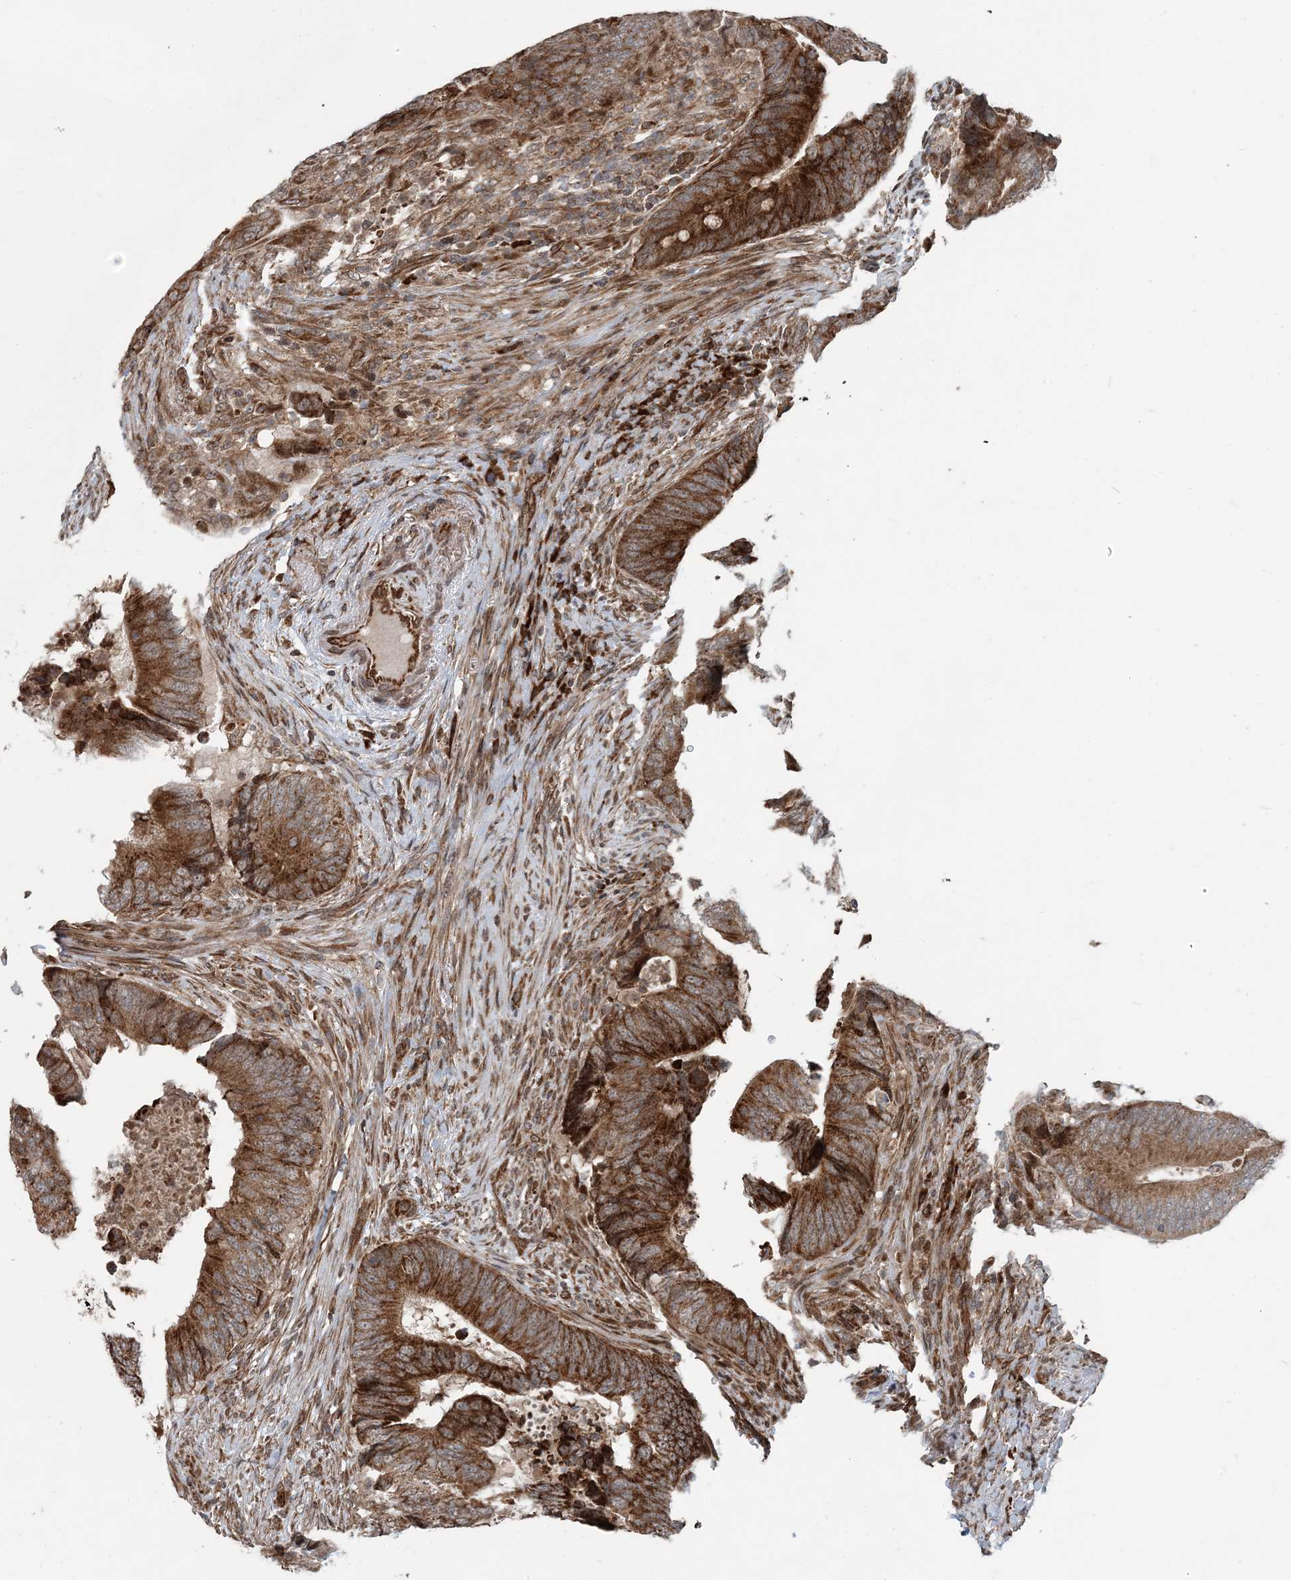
{"staining": {"intensity": "strong", "quantity": ">75%", "location": "cytoplasmic/membranous"}, "tissue": "colorectal cancer", "cell_type": "Tumor cells", "image_type": "cancer", "snomed": [{"axis": "morphology", "description": "Normal tissue, NOS"}, {"axis": "morphology", "description": "Adenocarcinoma, NOS"}, {"axis": "topography", "description": "Colon"}], "caption": "There is high levels of strong cytoplasmic/membranous positivity in tumor cells of colorectal cancer, as demonstrated by immunohistochemical staining (brown color).", "gene": "EDEM2", "patient": {"sex": "male", "age": 56}}